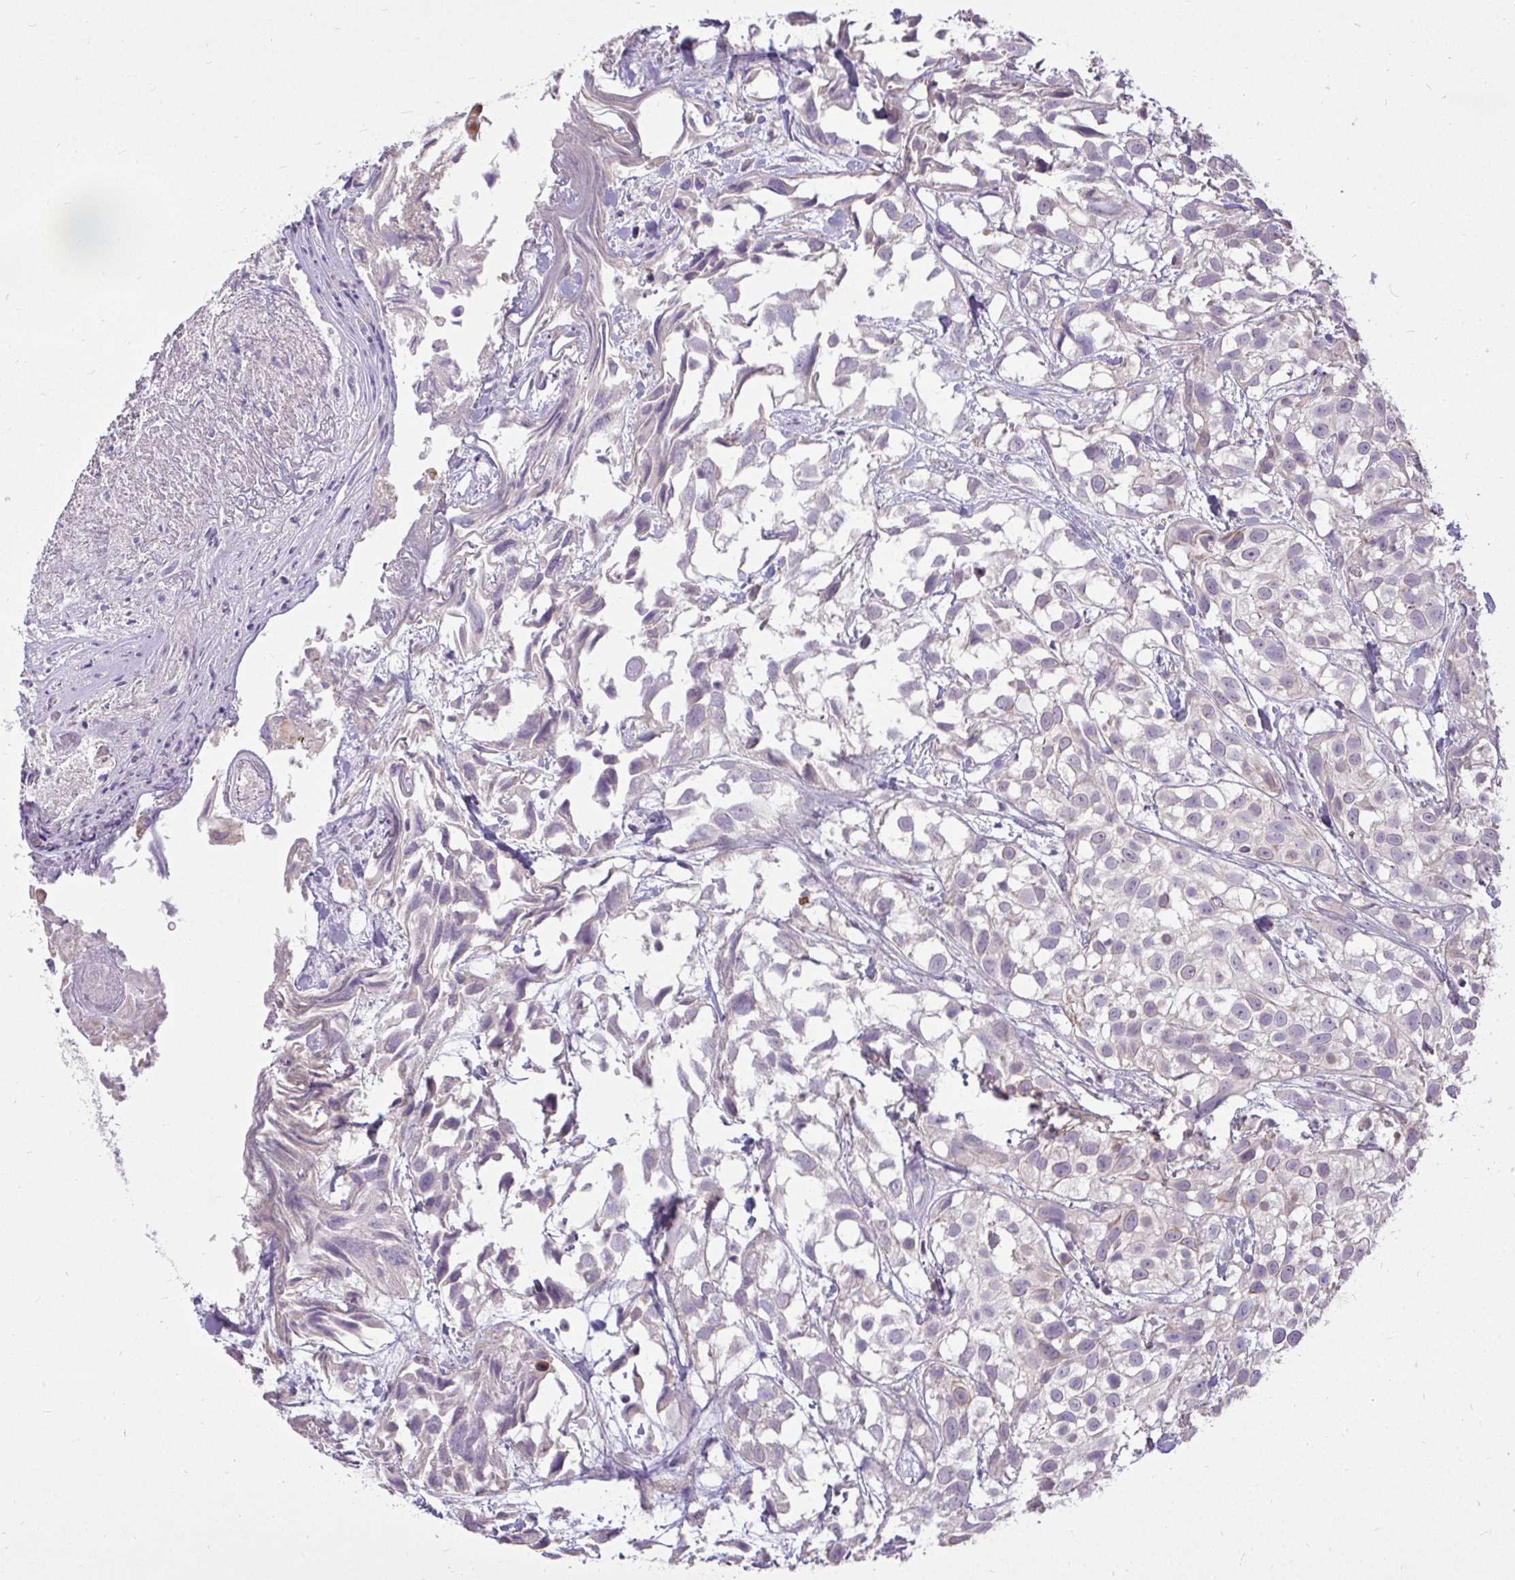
{"staining": {"intensity": "negative", "quantity": "none", "location": "none"}, "tissue": "urothelial cancer", "cell_type": "Tumor cells", "image_type": "cancer", "snomed": [{"axis": "morphology", "description": "Urothelial carcinoma, High grade"}, {"axis": "topography", "description": "Urinary bladder"}], "caption": "Urothelial carcinoma (high-grade) was stained to show a protein in brown. There is no significant positivity in tumor cells.", "gene": "STRIP1", "patient": {"sex": "male", "age": 56}}